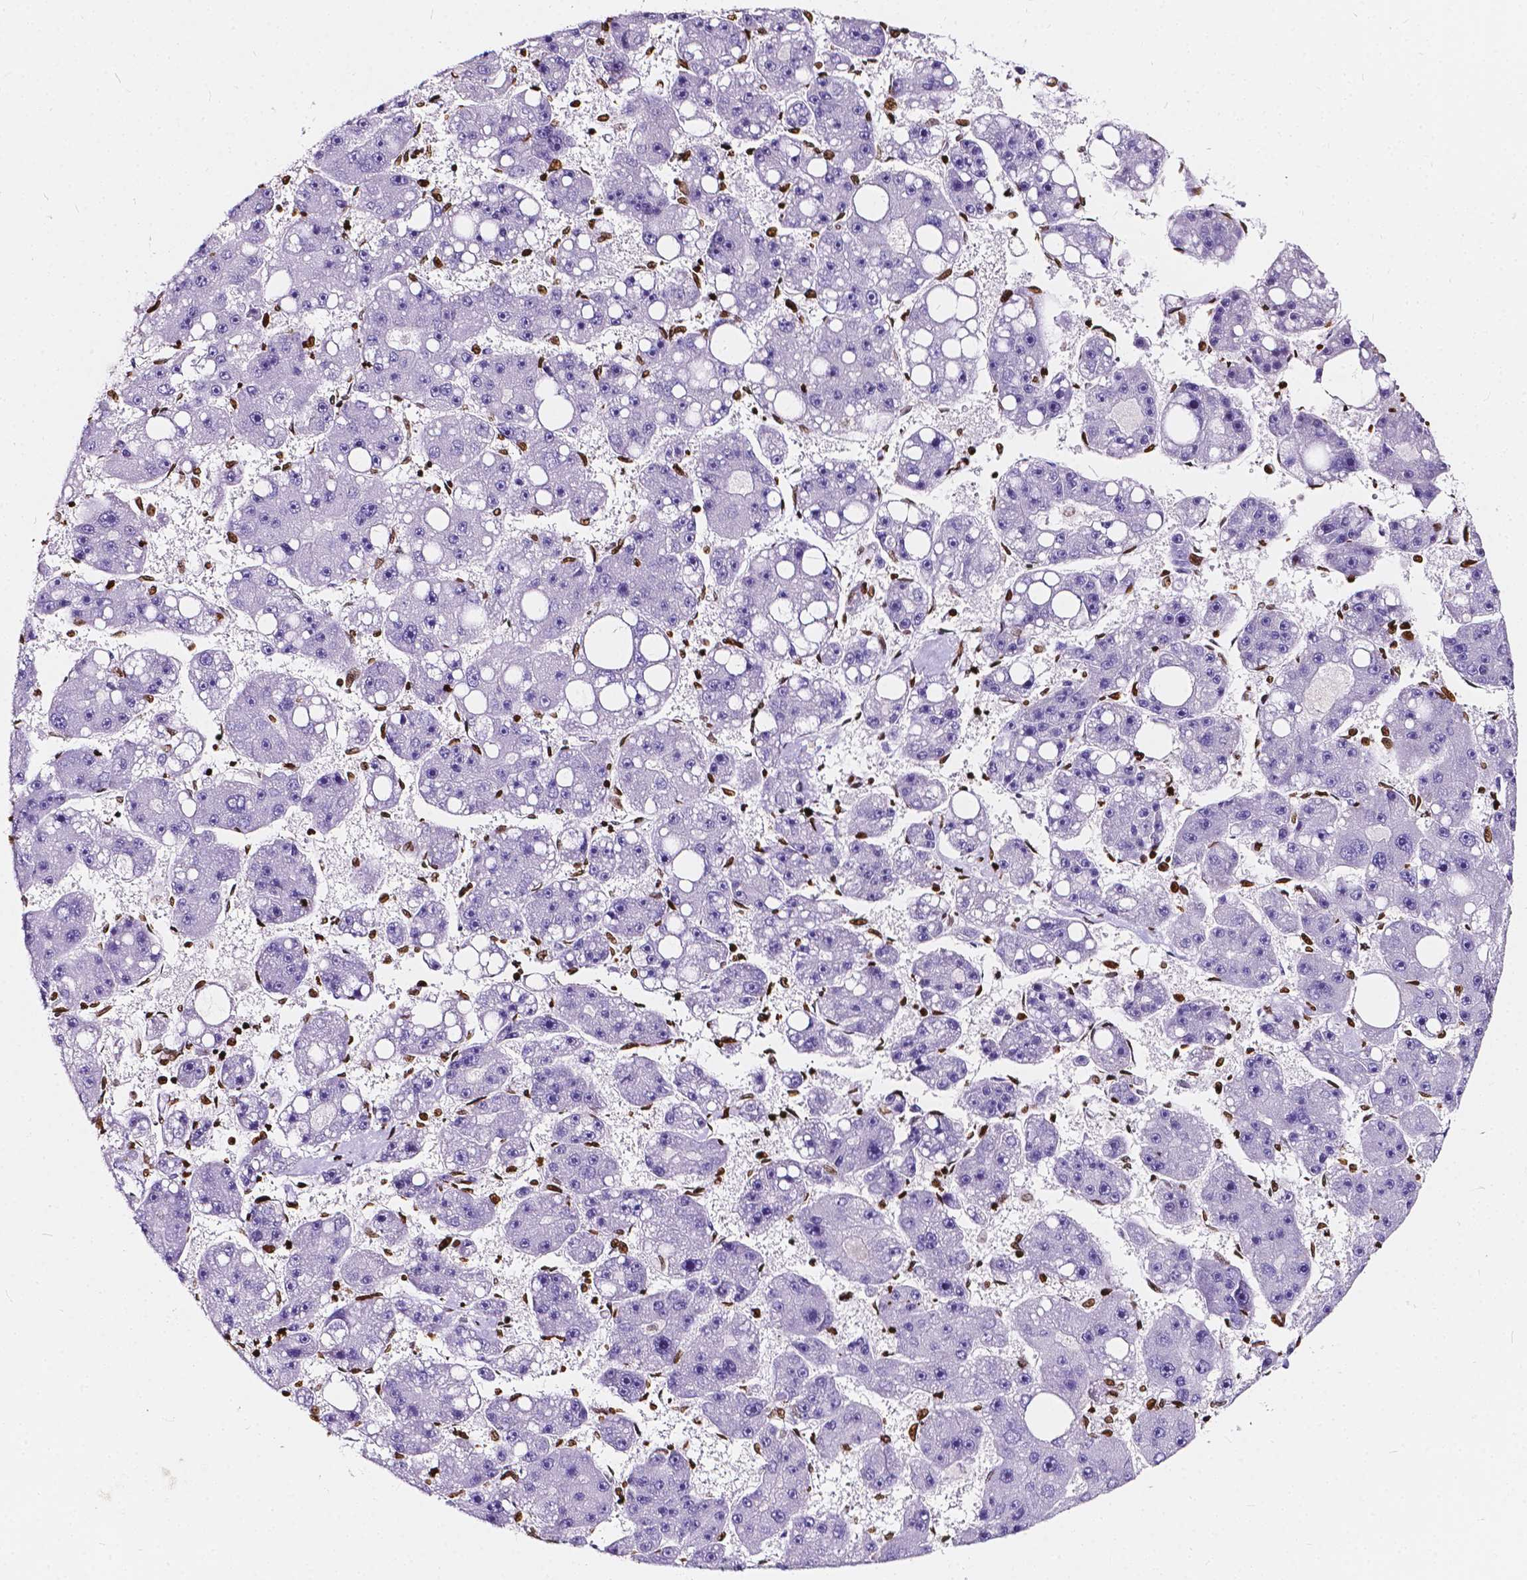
{"staining": {"intensity": "negative", "quantity": "none", "location": "none"}, "tissue": "liver cancer", "cell_type": "Tumor cells", "image_type": "cancer", "snomed": [{"axis": "morphology", "description": "Carcinoma, Hepatocellular, NOS"}, {"axis": "topography", "description": "Liver"}], "caption": "Image shows no protein staining in tumor cells of liver hepatocellular carcinoma tissue.", "gene": "CBY3", "patient": {"sex": "female", "age": 61}}